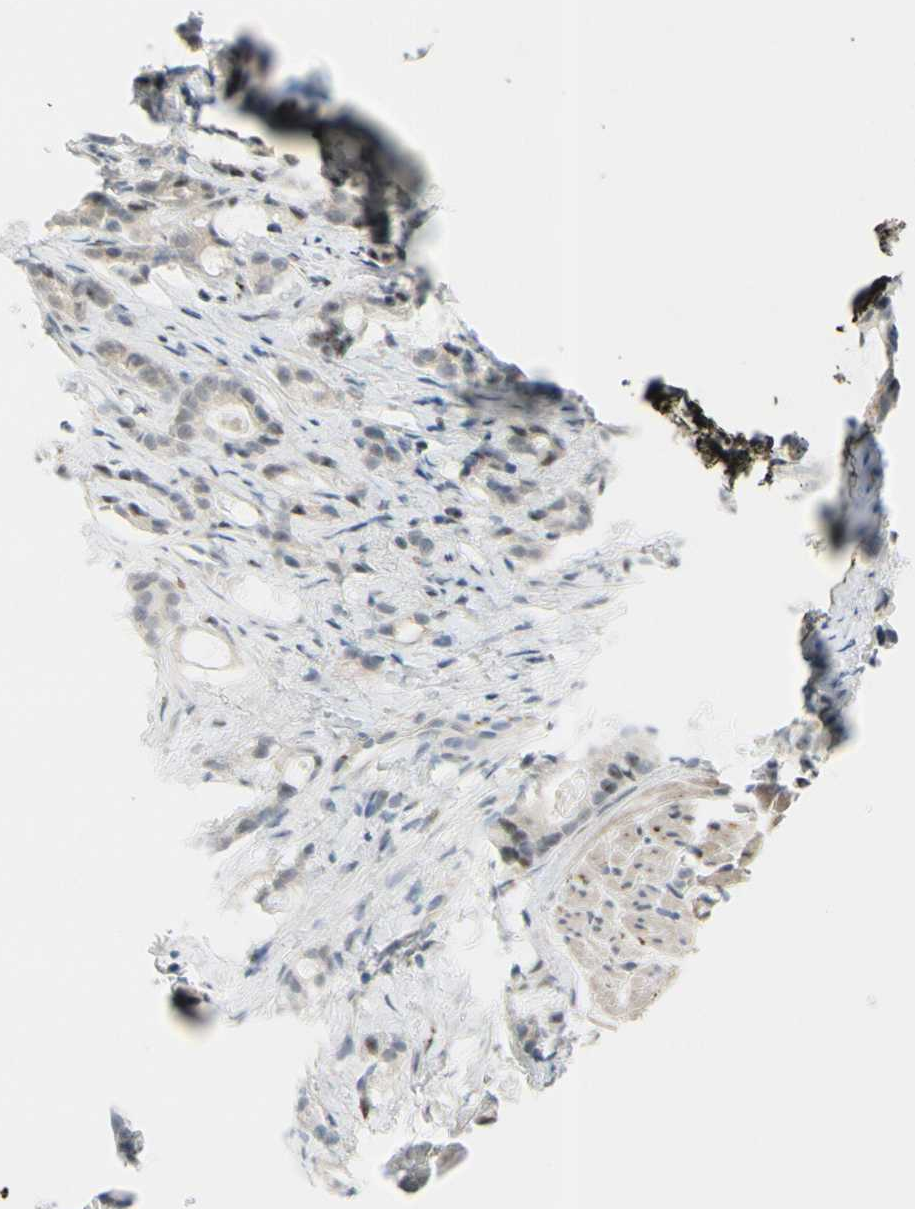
{"staining": {"intensity": "negative", "quantity": "none", "location": "none"}, "tissue": "prostate cancer", "cell_type": "Tumor cells", "image_type": "cancer", "snomed": [{"axis": "morphology", "description": "Adenocarcinoma, Low grade"}, {"axis": "topography", "description": "Prostate"}], "caption": "High magnification brightfield microscopy of adenocarcinoma (low-grade) (prostate) stained with DAB (brown) and counterstained with hematoxylin (blue): tumor cells show no significant staining. (DAB (3,3'-diaminobenzidine) immunohistochemistry (IHC) visualized using brightfield microscopy, high magnification).", "gene": "B4GALNT1", "patient": {"sex": "male", "age": 58}}